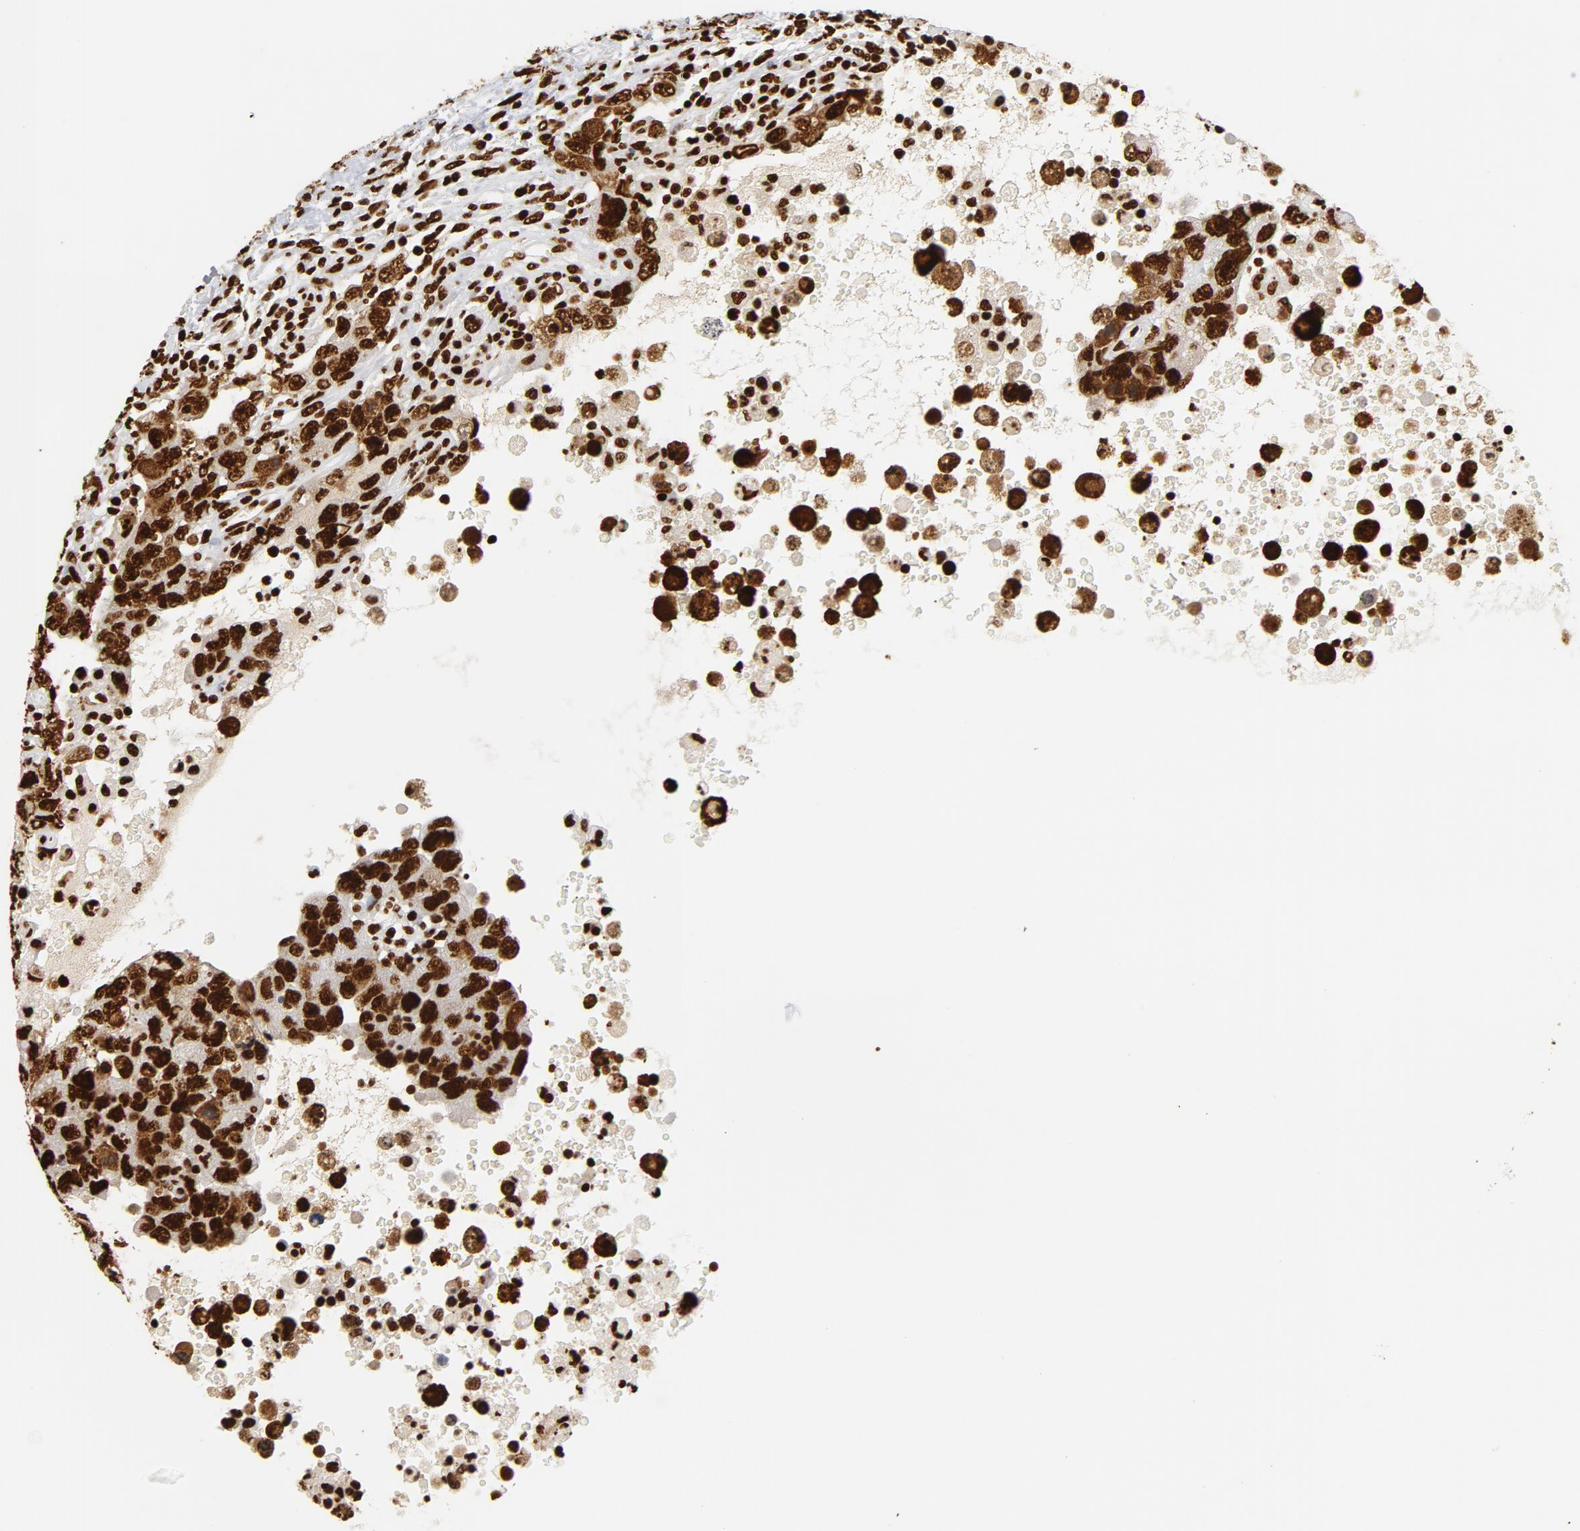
{"staining": {"intensity": "strong", "quantity": ">75%", "location": "nuclear"}, "tissue": "testis cancer", "cell_type": "Tumor cells", "image_type": "cancer", "snomed": [{"axis": "morphology", "description": "Carcinoma, Embryonal, NOS"}, {"axis": "topography", "description": "Testis"}], "caption": "An image of human testis embryonal carcinoma stained for a protein shows strong nuclear brown staining in tumor cells.", "gene": "XRCC6", "patient": {"sex": "male", "age": 26}}